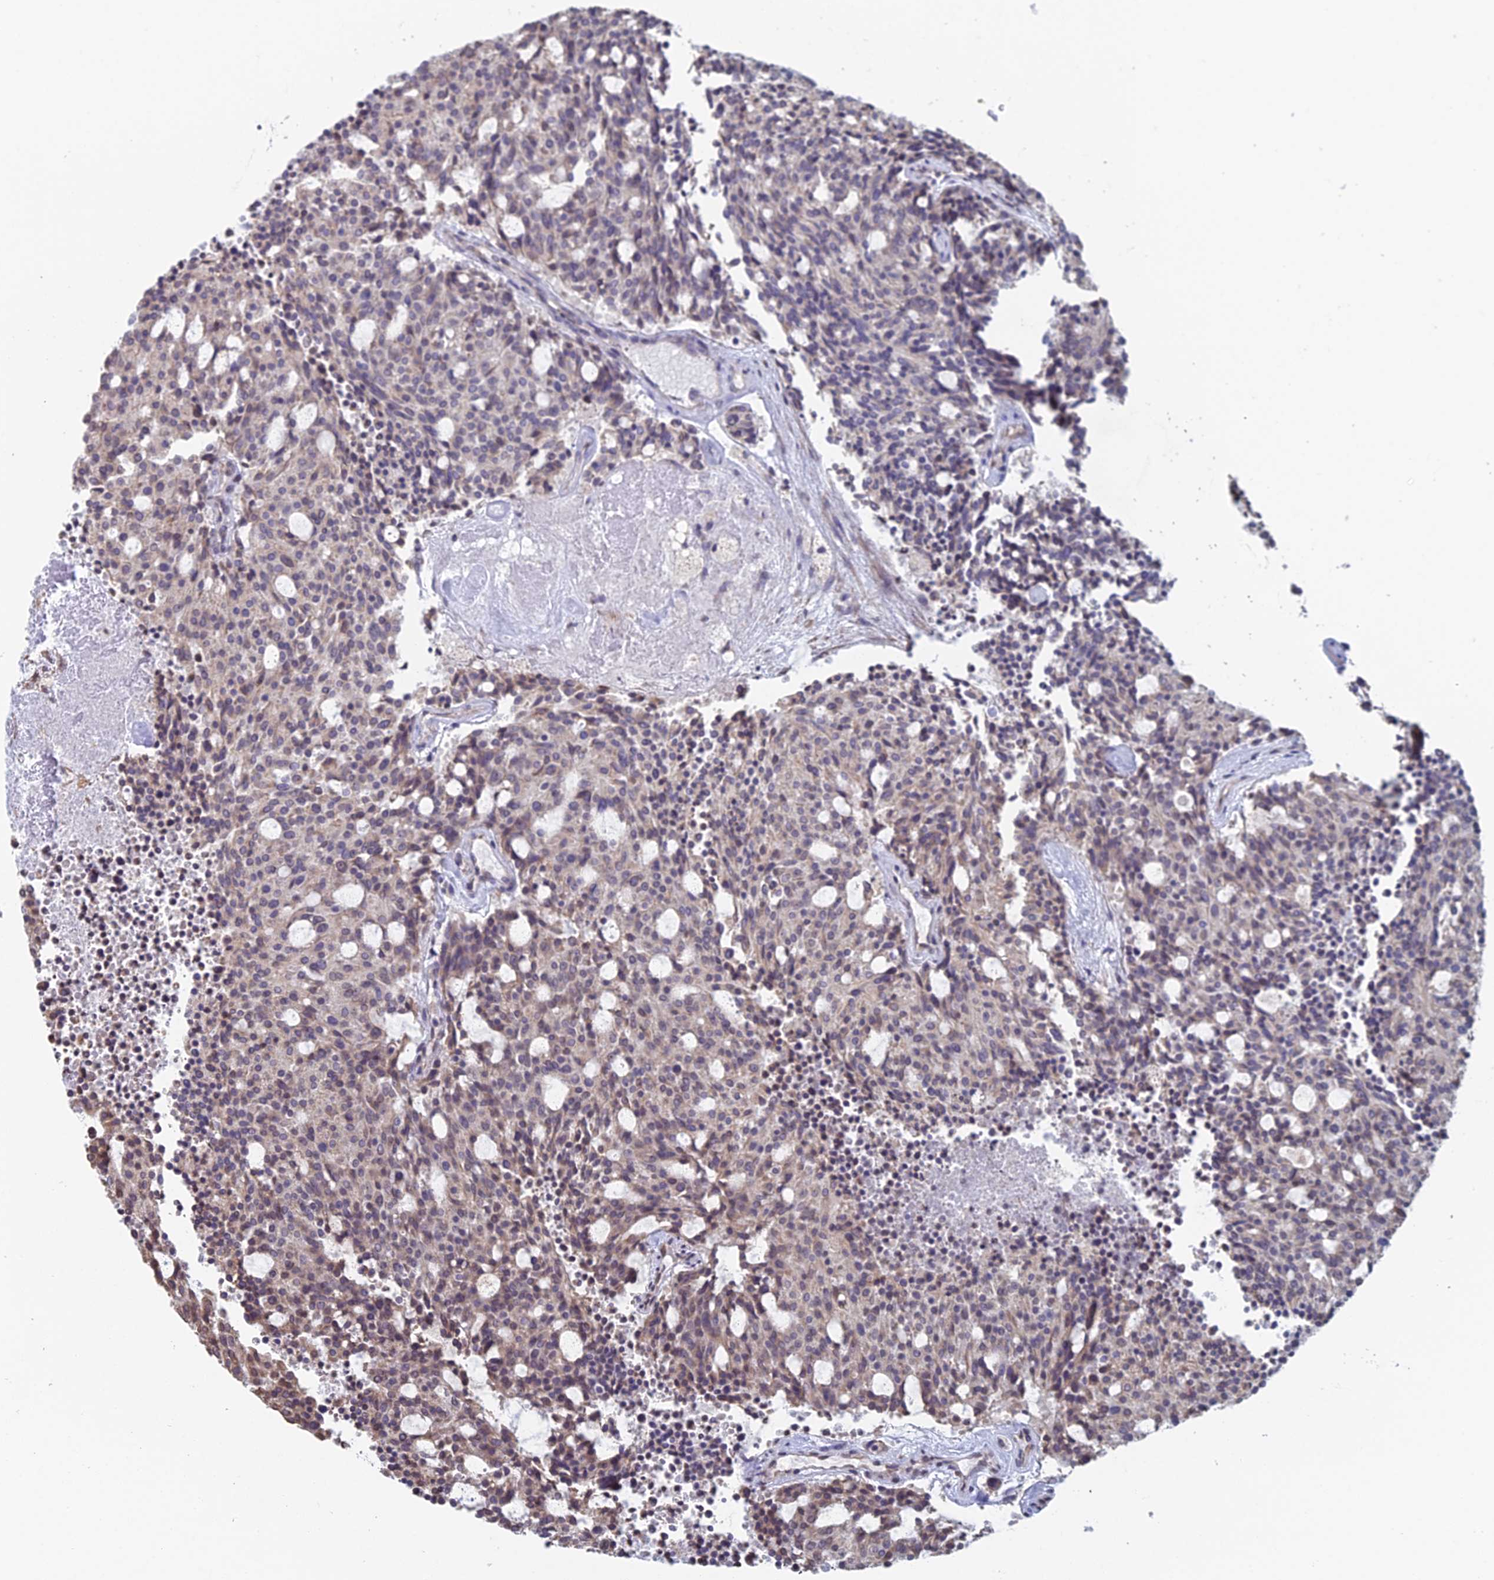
{"staining": {"intensity": "weak", "quantity": "25%-75%", "location": "cytoplasmic/membranous"}, "tissue": "carcinoid", "cell_type": "Tumor cells", "image_type": "cancer", "snomed": [{"axis": "morphology", "description": "Carcinoid, malignant, NOS"}, {"axis": "topography", "description": "Pancreas"}], "caption": "Brown immunohistochemical staining in human carcinoid exhibits weak cytoplasmic/membranous expression in about 25%-75% of tumor cells.", "gene": "PRR22", "patient": {"sex": "female", "age": 54}}